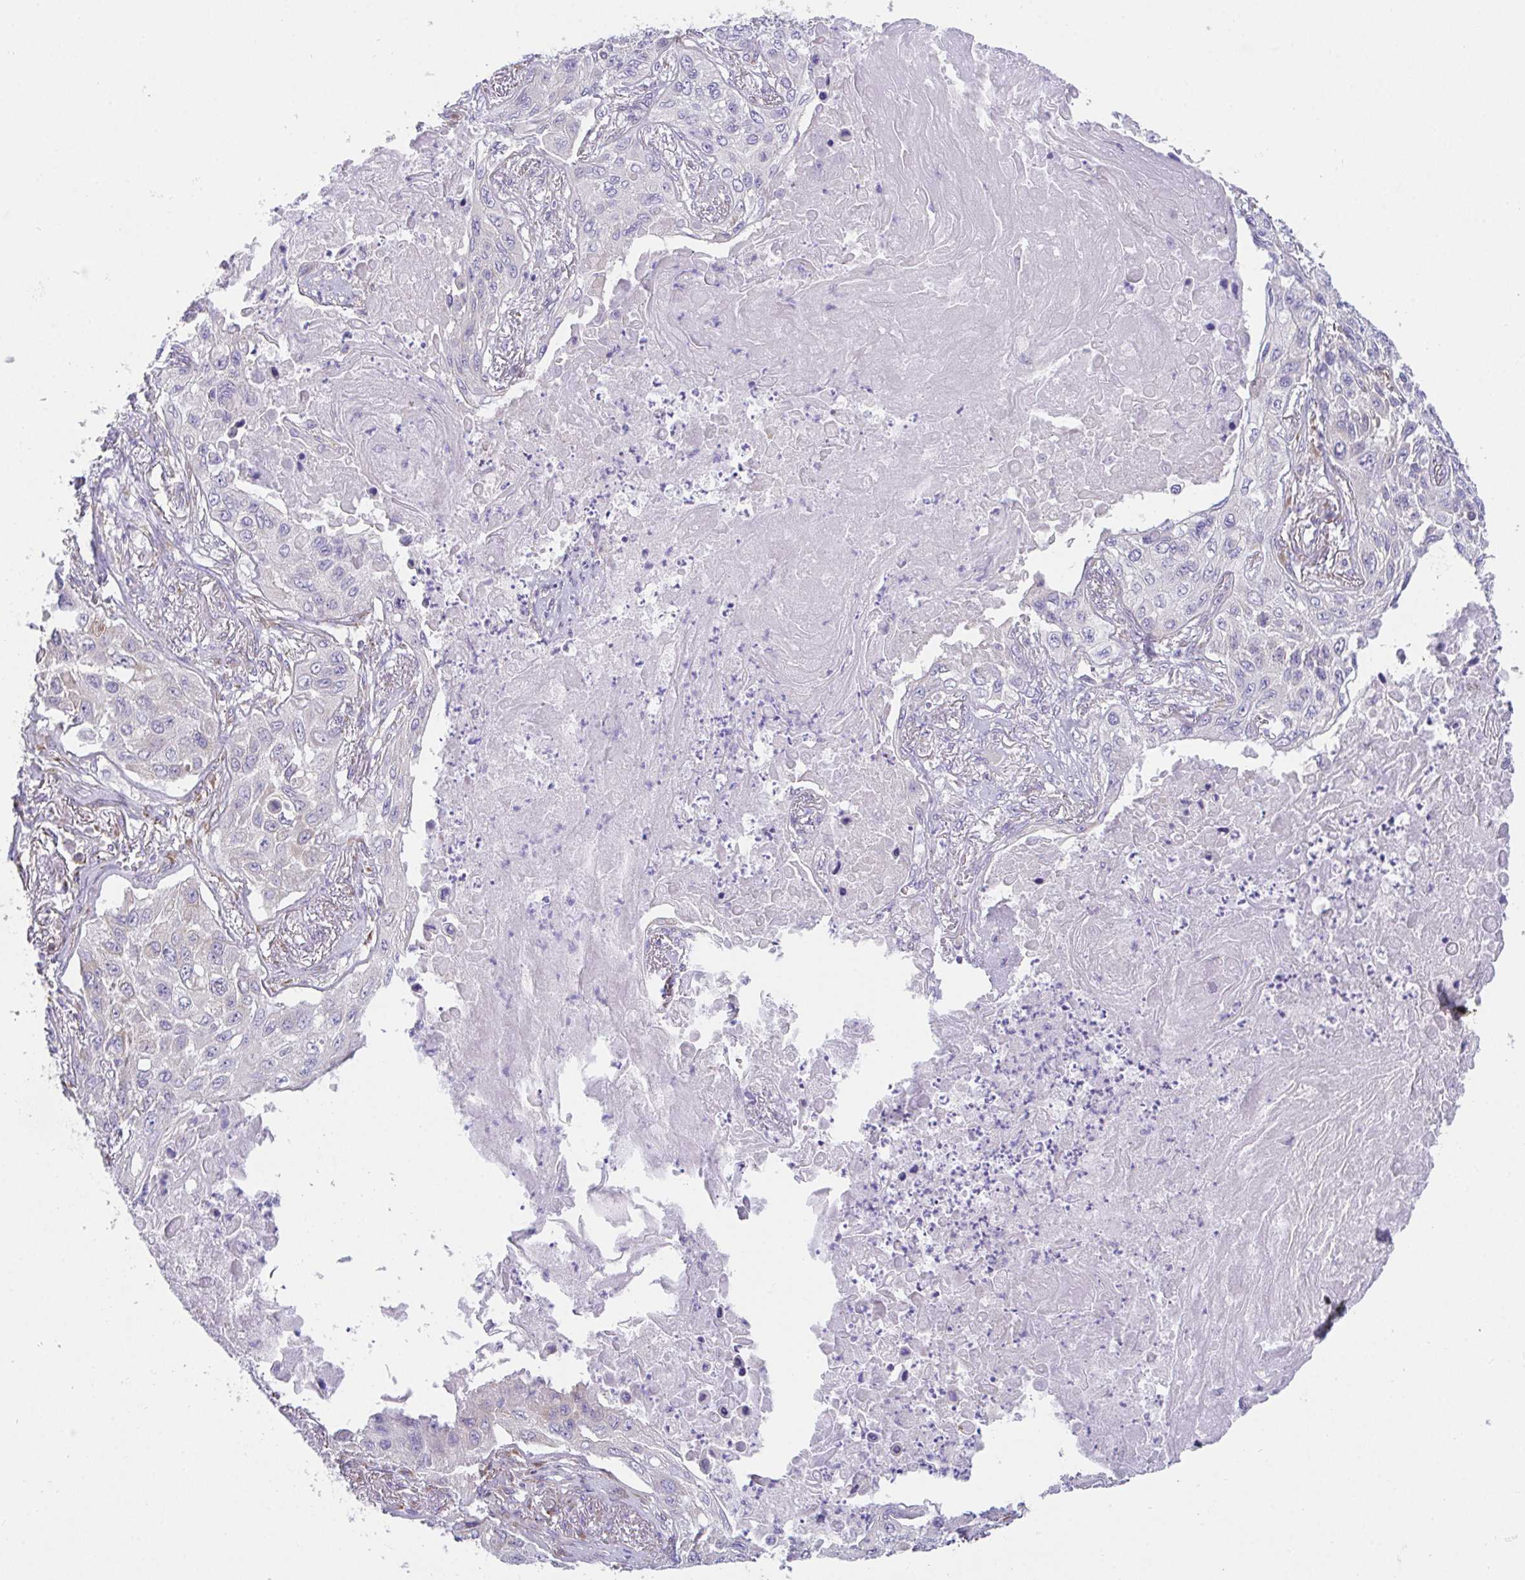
{"staining": {"intensity": "negative", "quantity": "none", "location": "none"}, "tissue": "lung cancer", "cell_type": "Tumor cells", "image_type": "cancer", "snomed": [{"axis": "morphology", "description": "Squamous cell carcinoma, NOS"}, {"axis": "topography", "description": "Lung"}], "caption": "DAB (3,3'-diaminobenzidine) immunohistochemical staining of human lung squamous cell carcinoma shows no significant positivity in tumor cells.", "gene": "MIA3", "patient": {"sex": "male", "age": 75}}